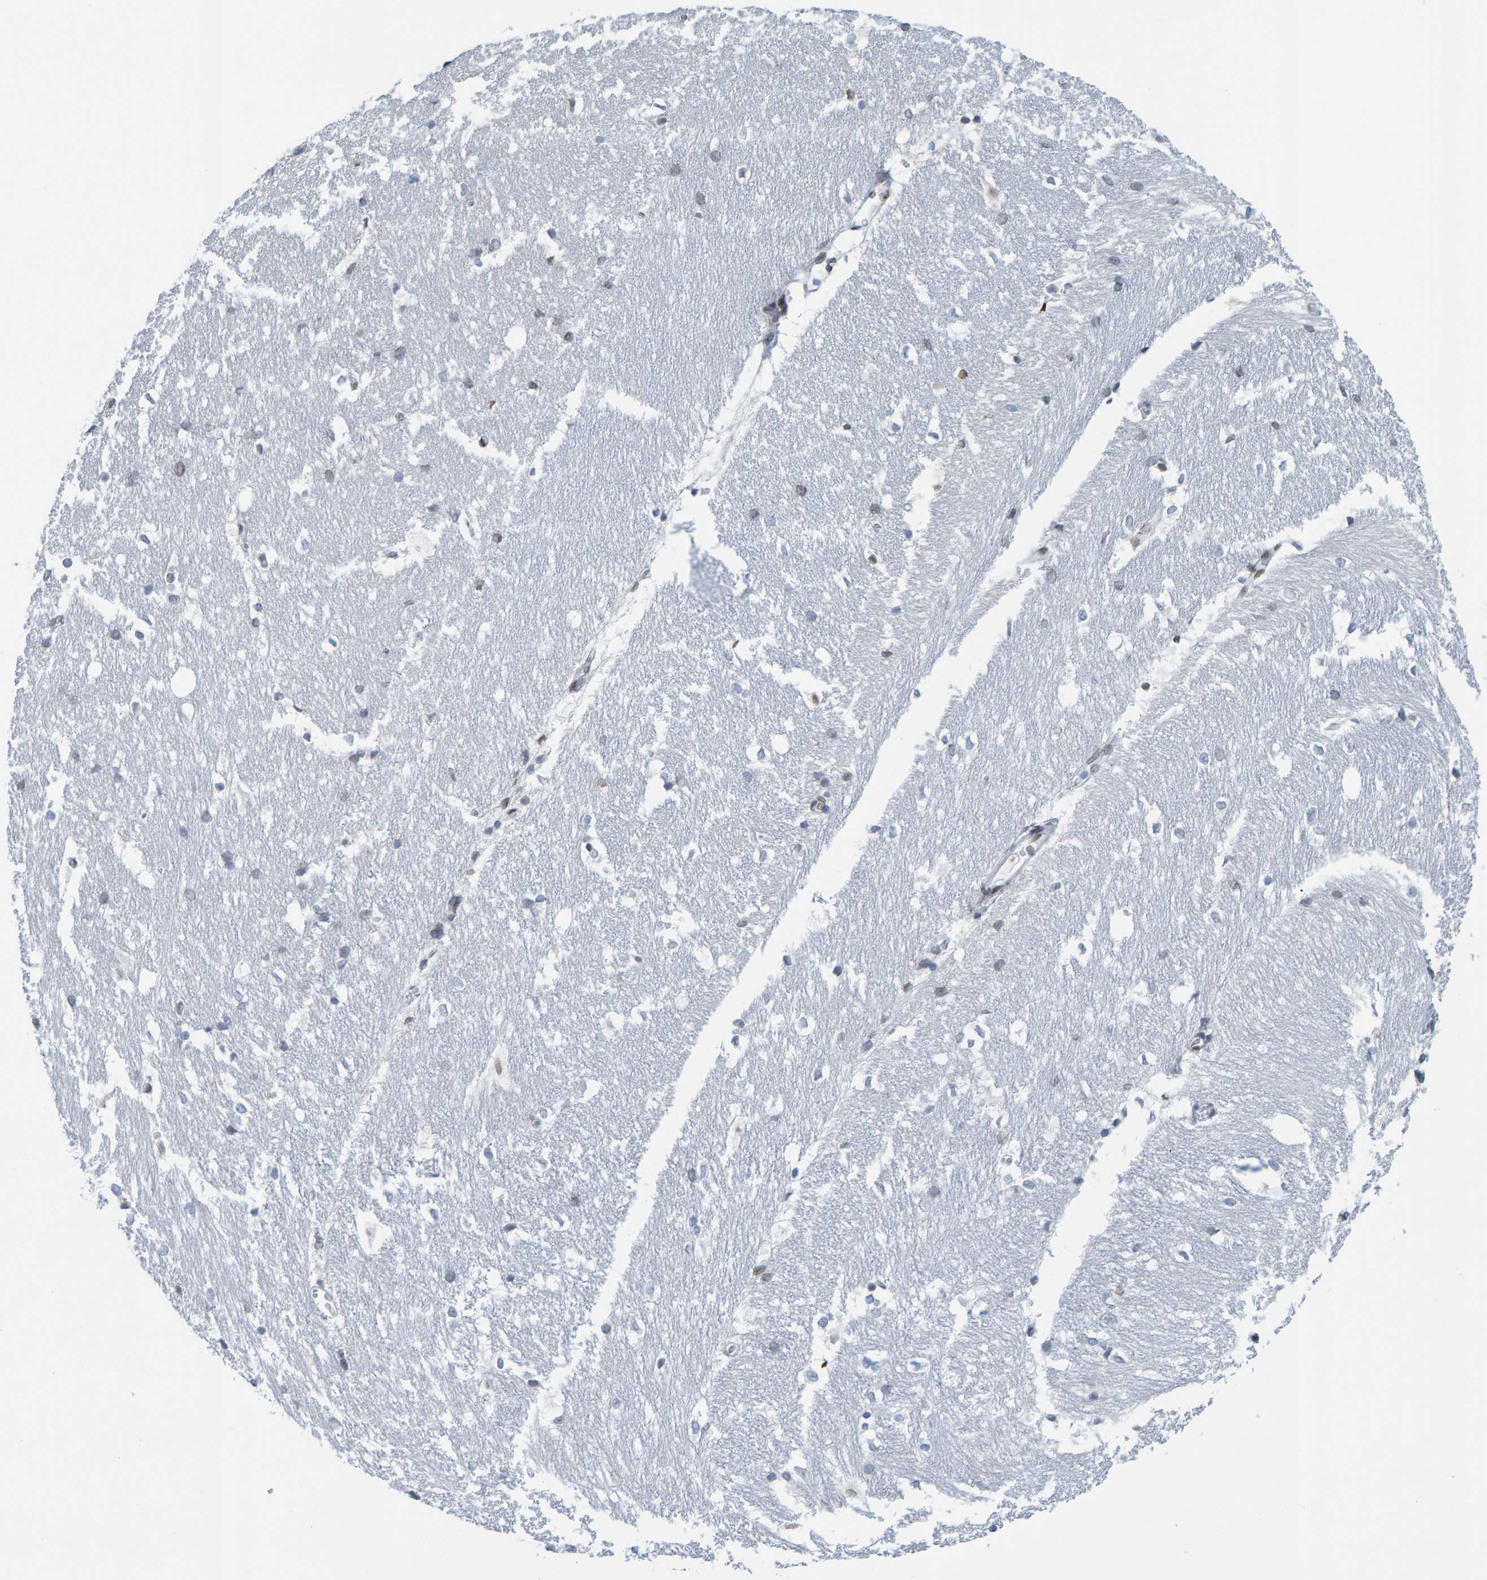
{"staining": {"intensity": "weak", "quantity": "25%-75%", "location": "cytoplasmic/membranous,nuclear"}, "tissue": "hippocampus", "cell_type": "Glial cells", "image_type": "normal", "snomed": [{"axis": "morphology", "description": "Normal tissue, NOS"}, {"axis": "topography", "description": "Hippocampus"}], "caption": "Immunohistochemical staining of unremarkable hippocampus reveals 25%-75% levels of weak cytoplasmic/membranous,nuclear protein staining in about 25%-75% of glial cells. The staining is performed using DAB brown chromogen to label protein expression. The nuclei are counter-stained blue using hematoxylin.", "gene": "LMNB2", "patient": {"sex": "female", "age": 19}}